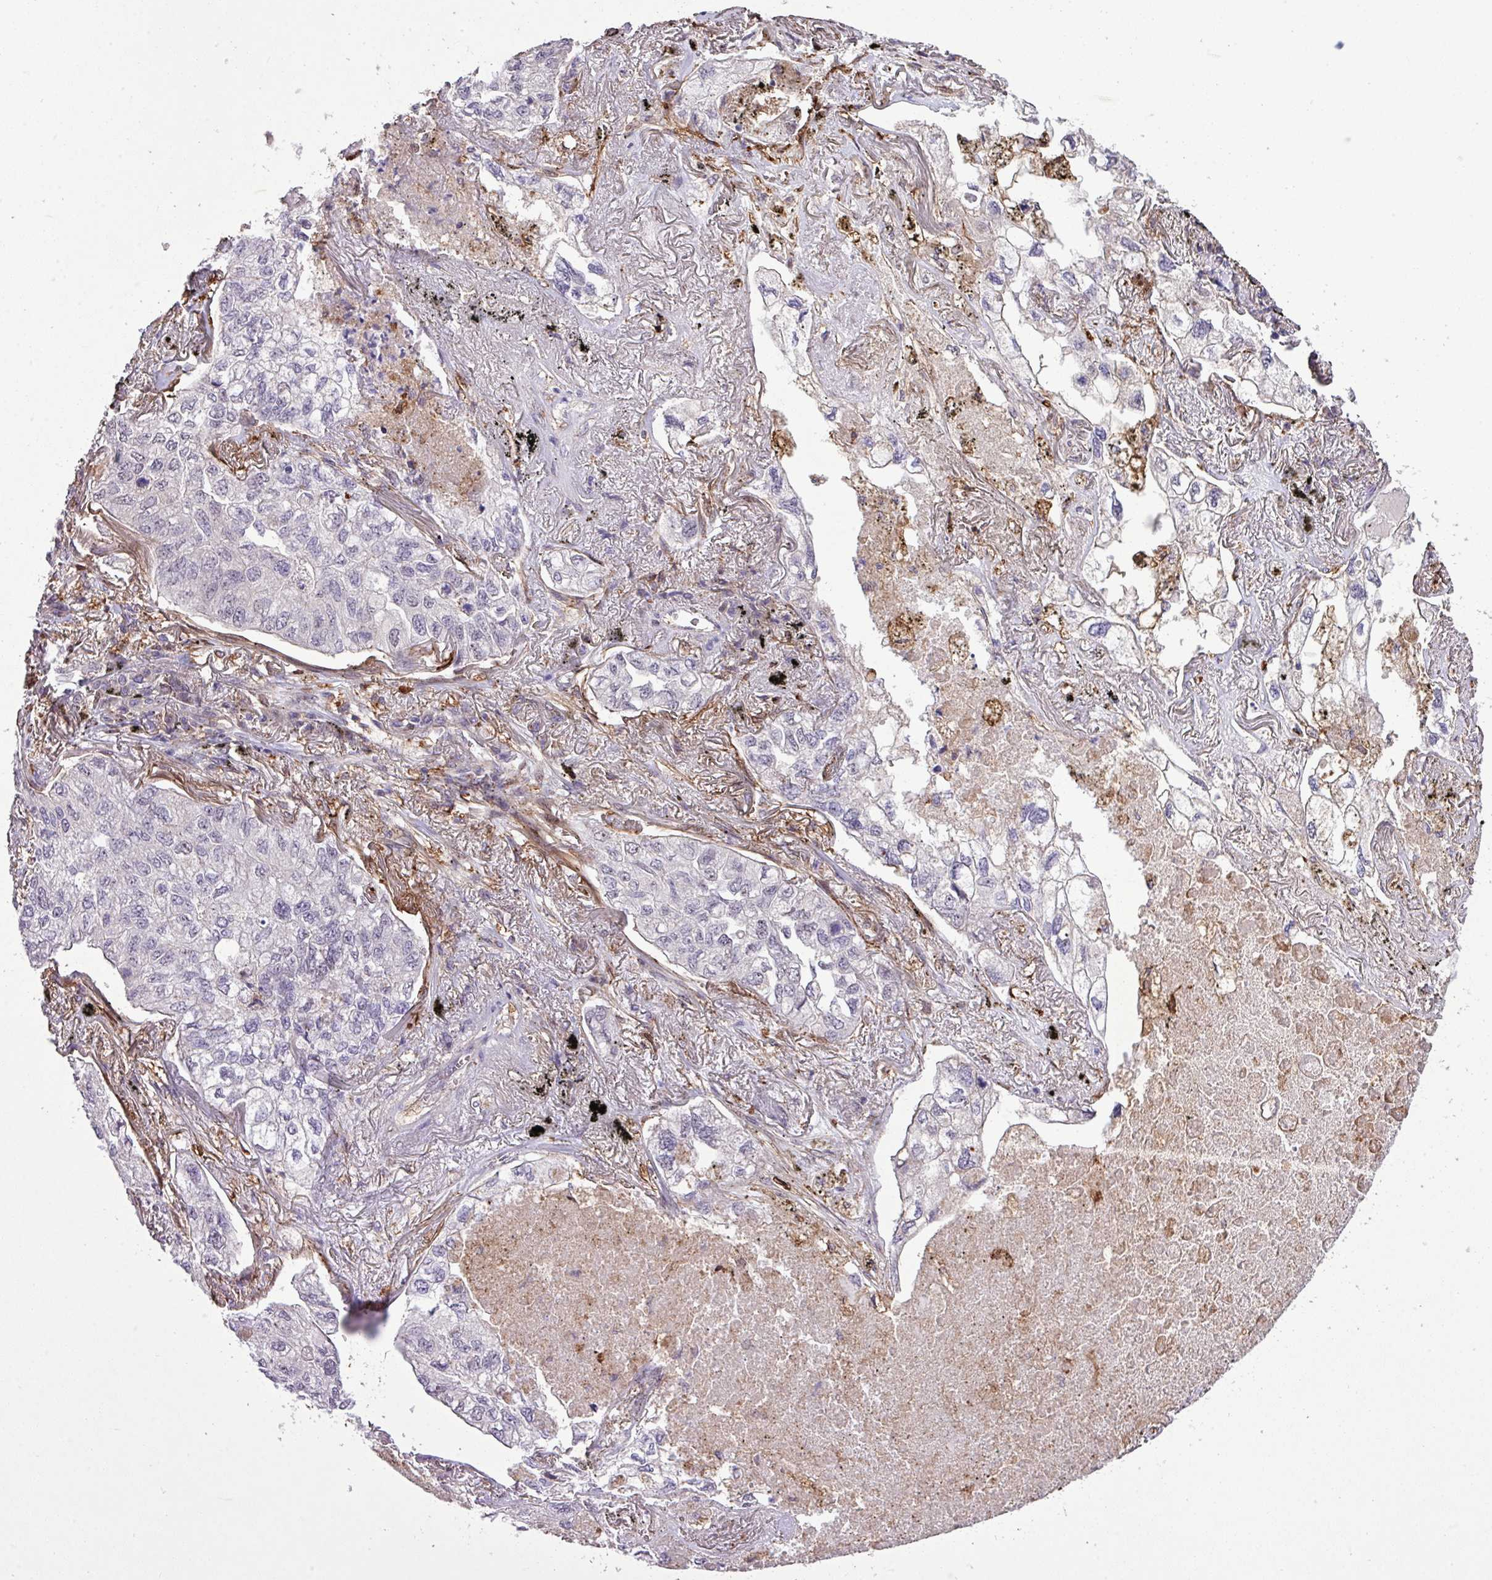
{"staining": {"intensity": "negative", "quantity": "none", "location": "none"}, "tissue": "lung cancer", "cell_type": "Tumor cells", "image_type": "cancer", "snomed": [{"axis": "morphology", "description": "Adenocarcinoma, NOS"}, {"axis": "topography", "description": "Lung"}], "caption": "There is no significant positivity in tumor cells of lung cancer.", "gene": "RPP25L", "patient": {"sex": "male", "age": 65}}